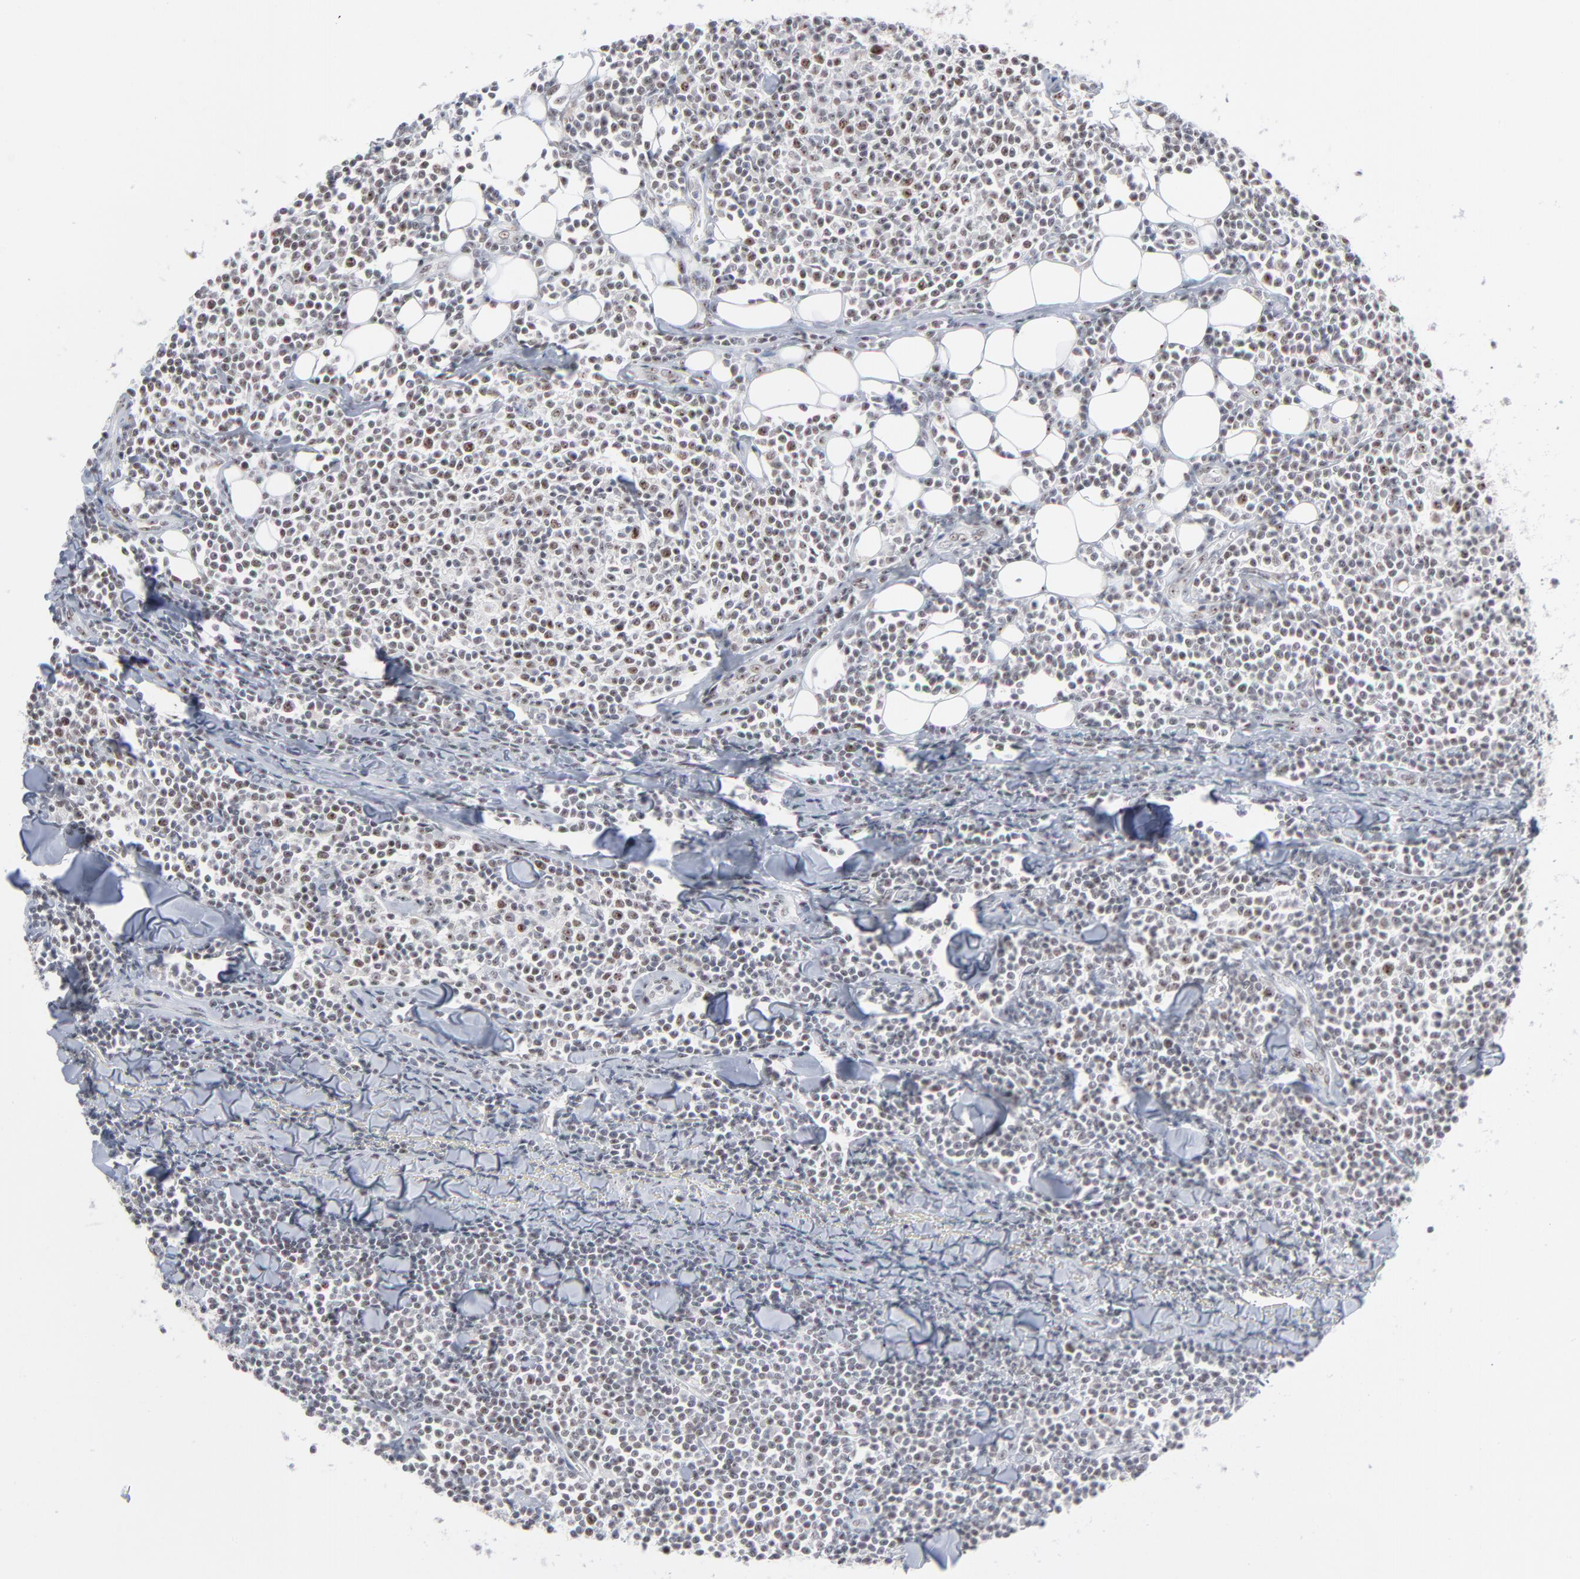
{"staining": {"intensity": "weak", "quantity": "25%-75%", "location": "nuclear"}, "tissue": "lymphoma", "cell_type": "Tumor cells", "image_type": "cancer", "snomed": [{"axis": "morphology", "description": "Malignant lymphoma, non-Hodgkin's type, Low grade"}, {"axis": "topography", "description": "Soft tissue"}], "caption": "A high-resolution micrograph shows IHC staining of malignant lymphoma, non-Hodgkin's type (low-grade), which shows weak nuclear expression in about 25%-75% of tumor cells.", "gene": "MPHOSPH6", "patient": {"sex": "male", "age": 92}}